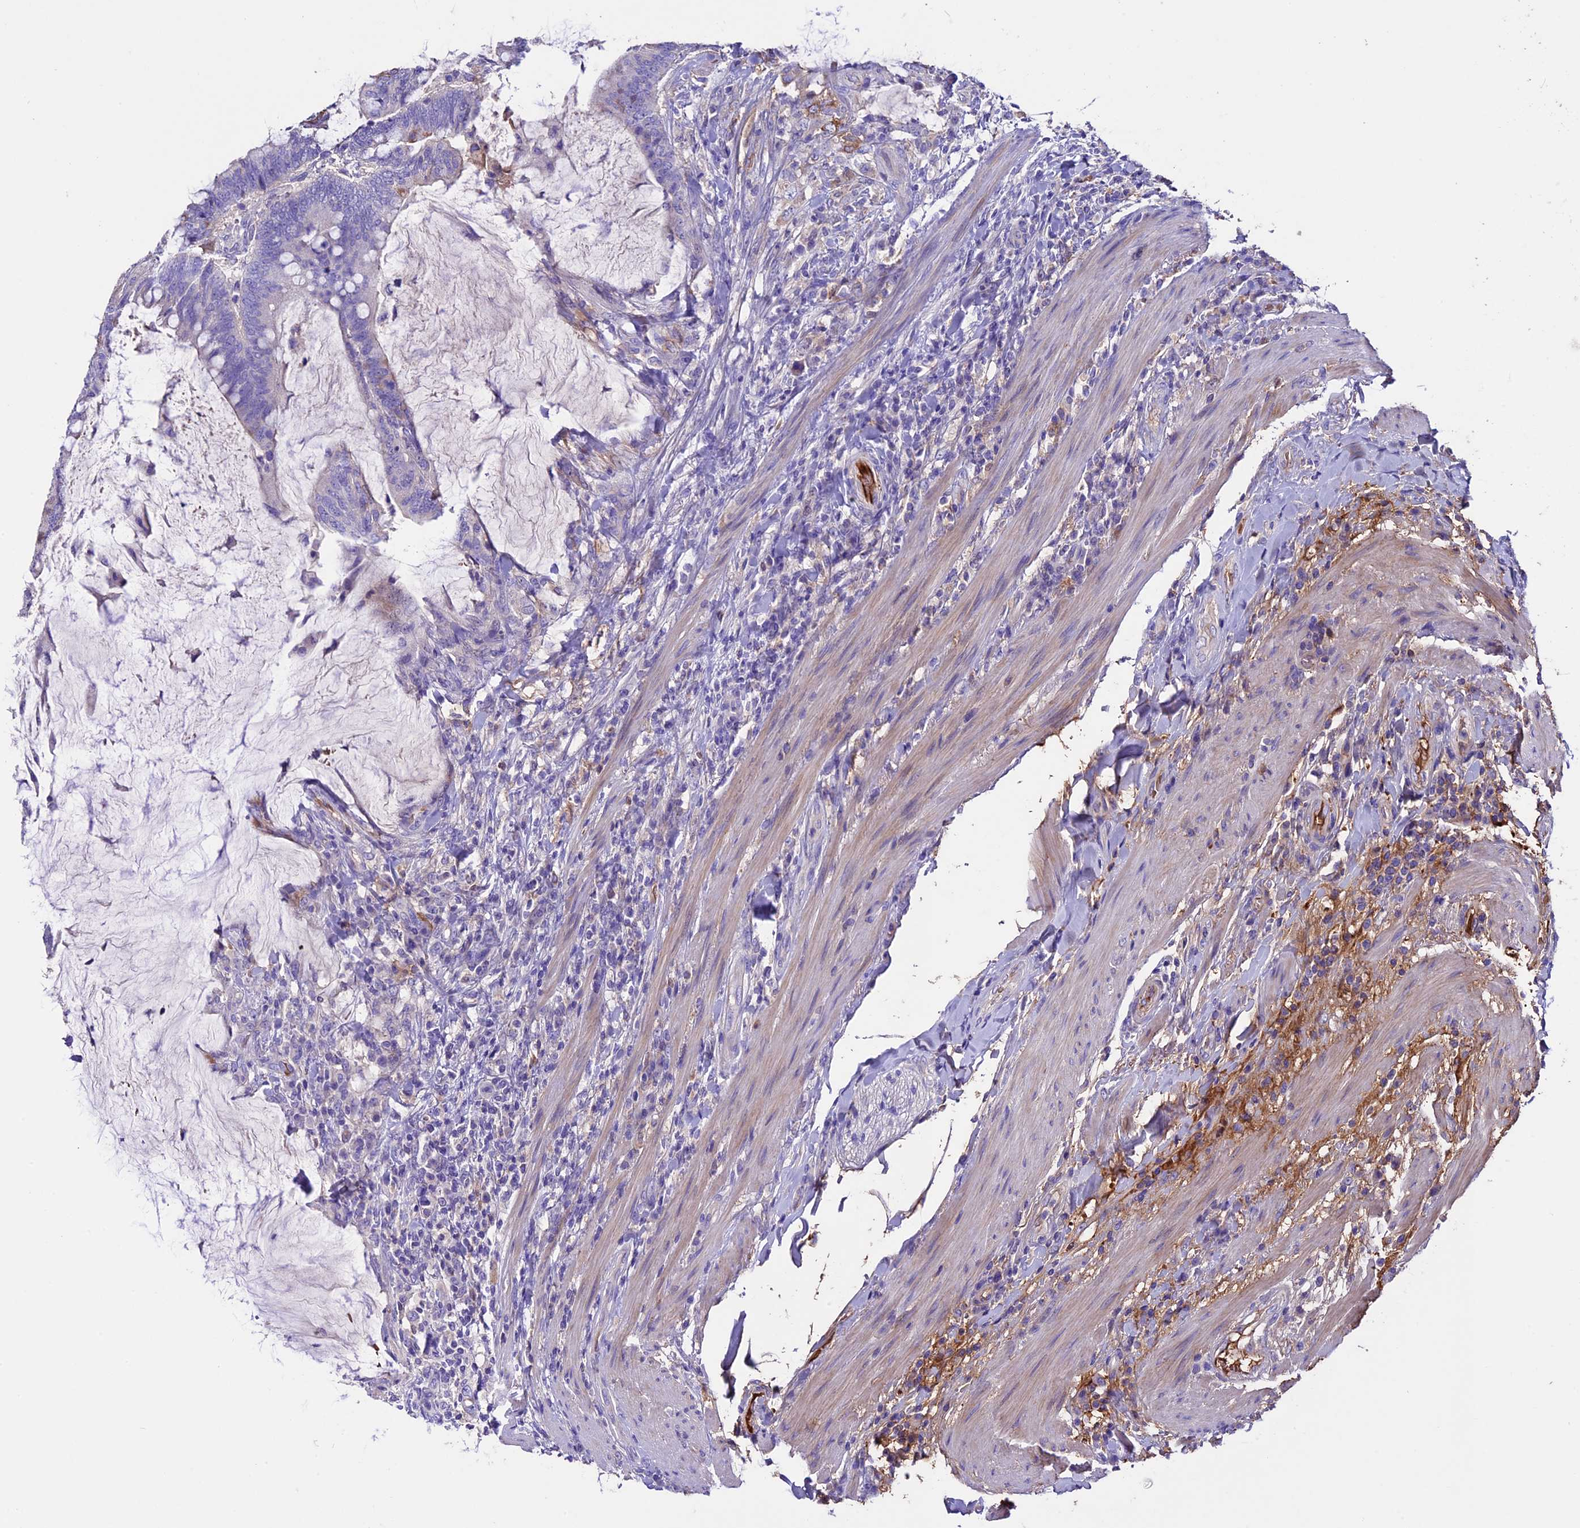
{"staining": {"intensity": "negative", "quantity": "none", "location": "none"}, "tissue": "colorectal cancer", "cell_type": "Tumor cells", "image_type": "cancer", "snomed": [{"axis": "morphology", "description": "Adenocarcinoma, NOS"}, {"axis": "topography", "description": "Colon"}], "caption": "Colorectal cancer (adenocarcinoma) was stained to show a protein in brown. There is no significant positivity in tumor cells. (Brightfield microscopy of DAB (3,3'-diaminobenzidine) immunohistochemistry (IHC) at high magnification).", "gene": "TCP11L2", "patient": {"sex": "female", "age": 66}}